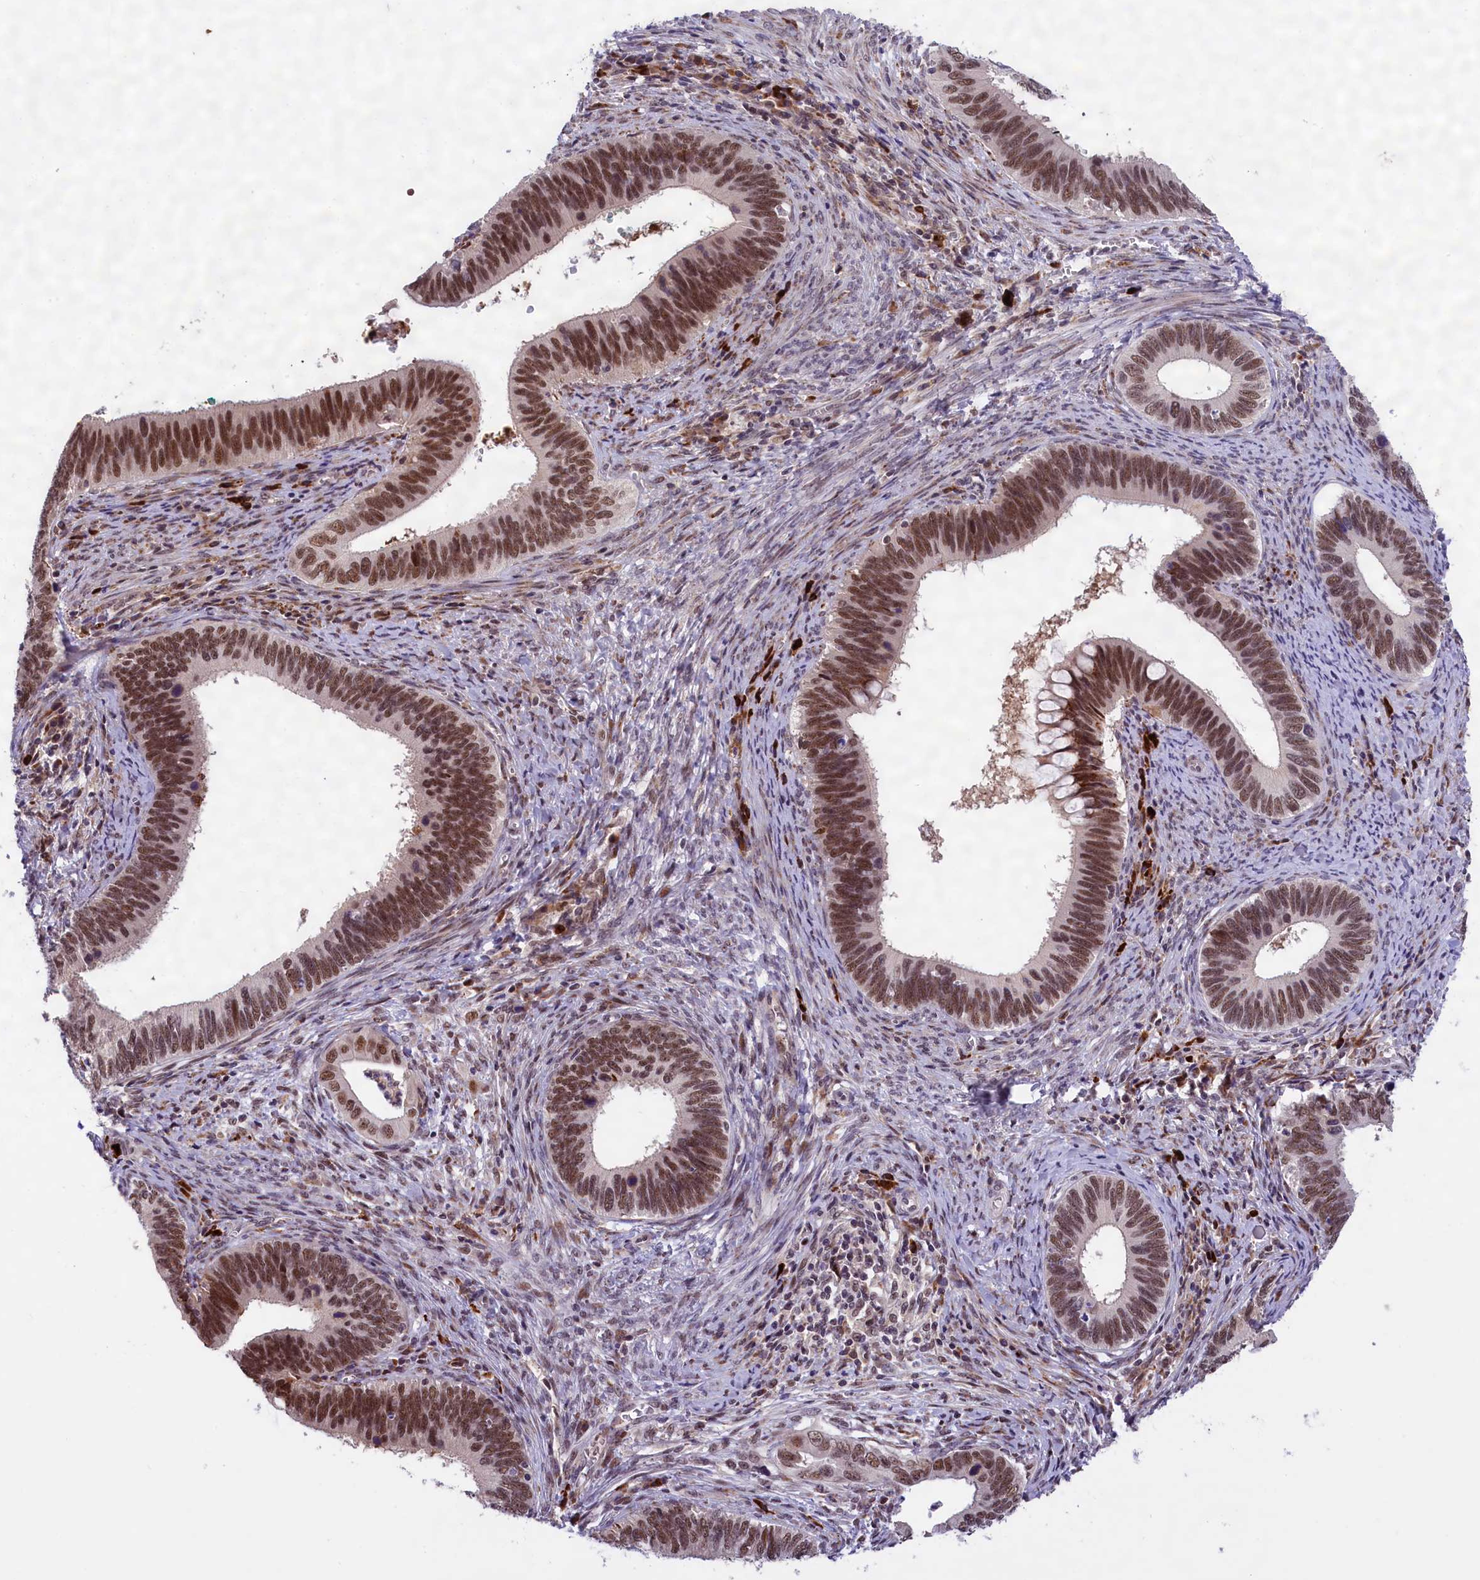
{"staining": {"intensity": "strong", "quantity": ">75%", "location": "nuclear"}, "tissue": "cervical cancer", "cell_type": "Tumor cells", "image_type": "cancer", "snomed": [{"axis": "morphology", "description": "Adenocarcinoma, NOS"}, {"axis": "topography", "description": "Cervix"}], "caption": "Human cervical cancer (adenocarcinoma) stained with a brown dye shows strong nuclear positive positivity in approximately >75% of tumor cells.", "gene": "FBXO45", "patient": {"sex": "female", "age": 42}}